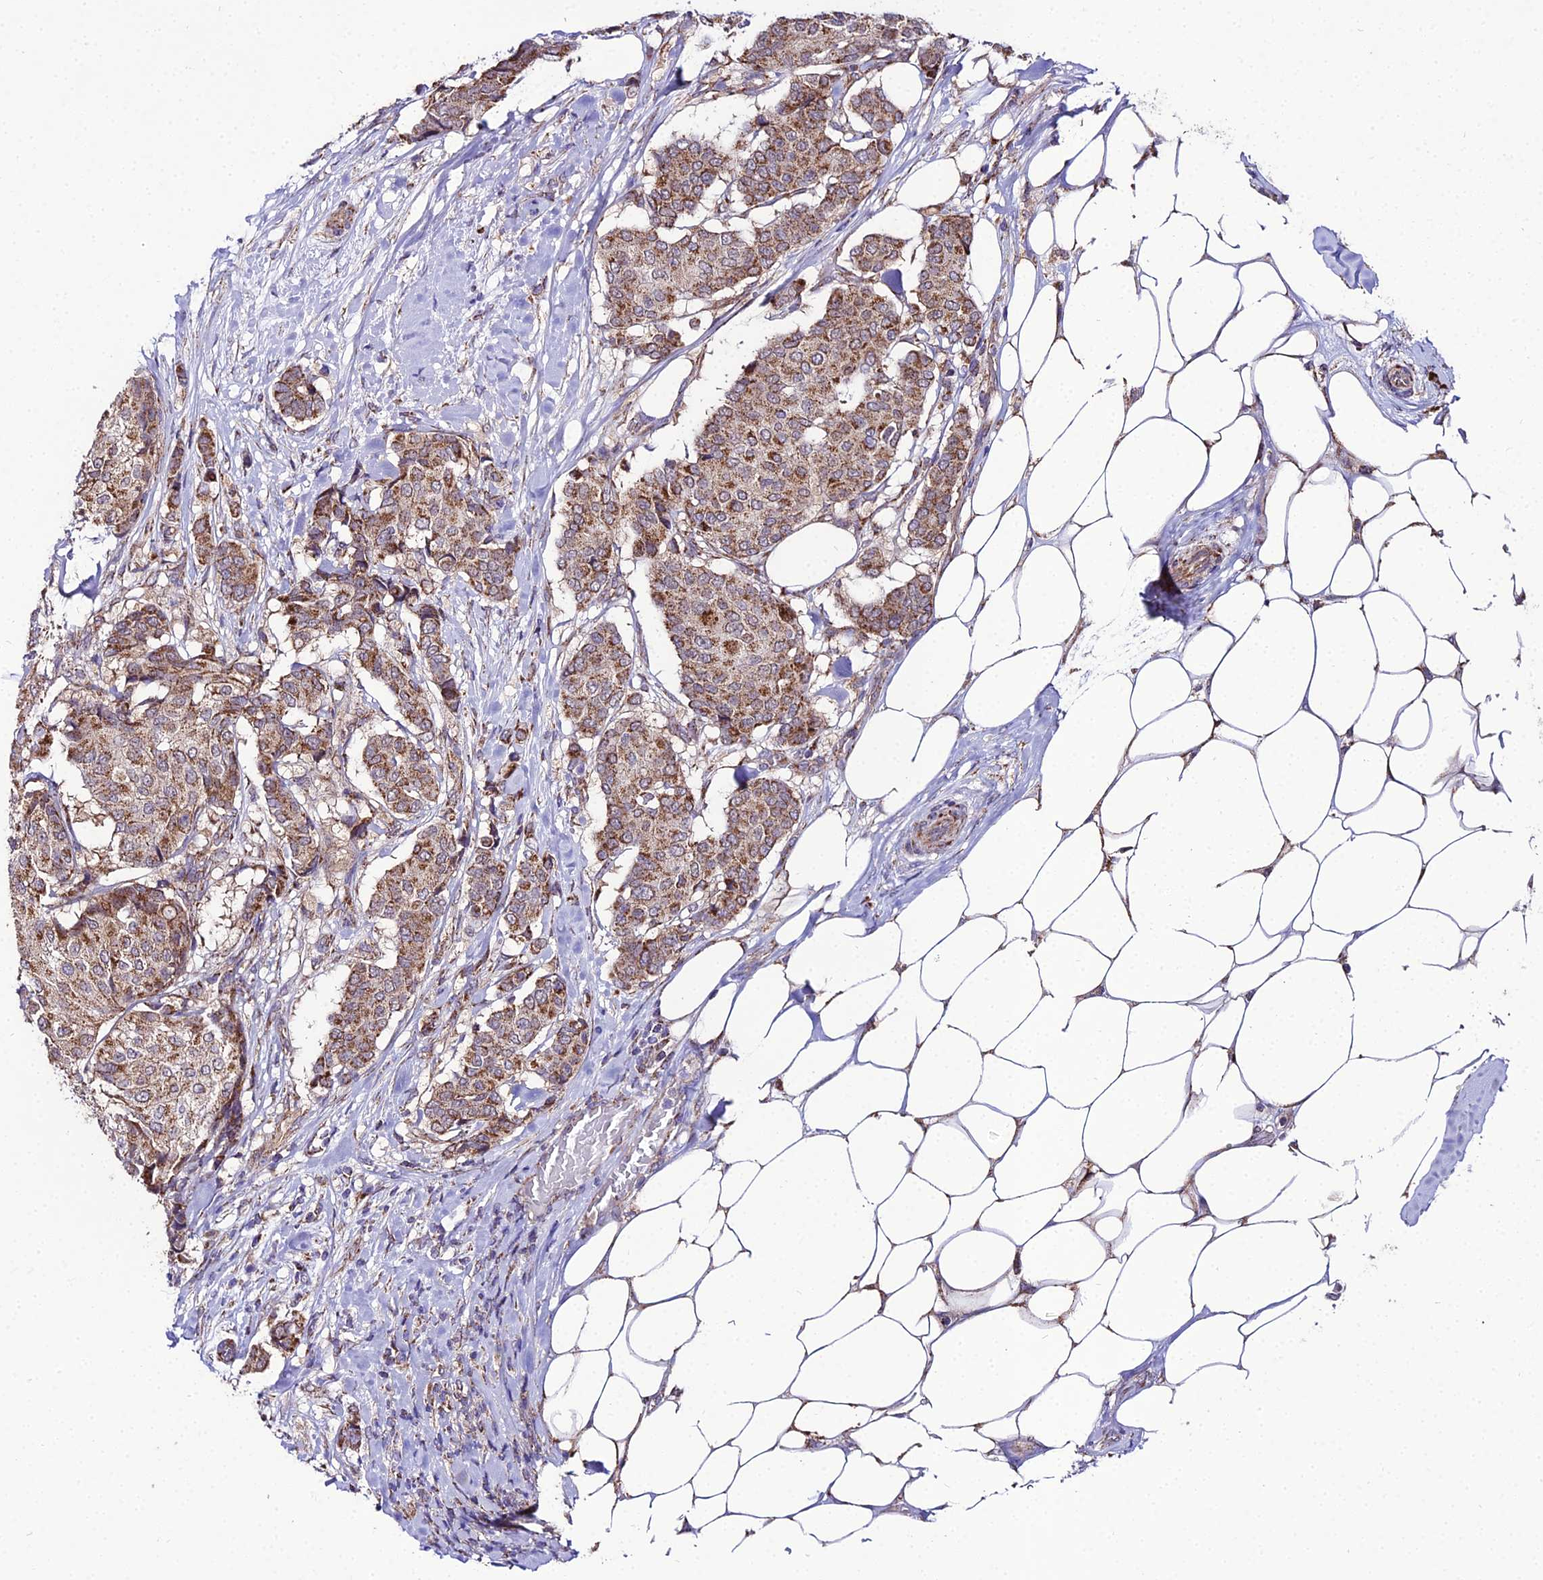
{"staining": {"intensity": "moderate", "quantity": ">75%", "location": "cytoplasmic/membranous"}, "tissue": "breast cancer", "cell_type": "Tumor cells", "image_type": "cancer", "snomed": [{"axis": "morphology", "description": "Duct carcinoma"}, {"axis": "topography", "description": "Breast"}], "caption": "This is an image of immunohistochemistry staining of infiltrating ductal carcinoma (breast), which shows moderate positivity in the cytoplasmic/membranous of tumor cells.", "gene": "PSMD2", "patient": {"sex": "female", "age": 75}}